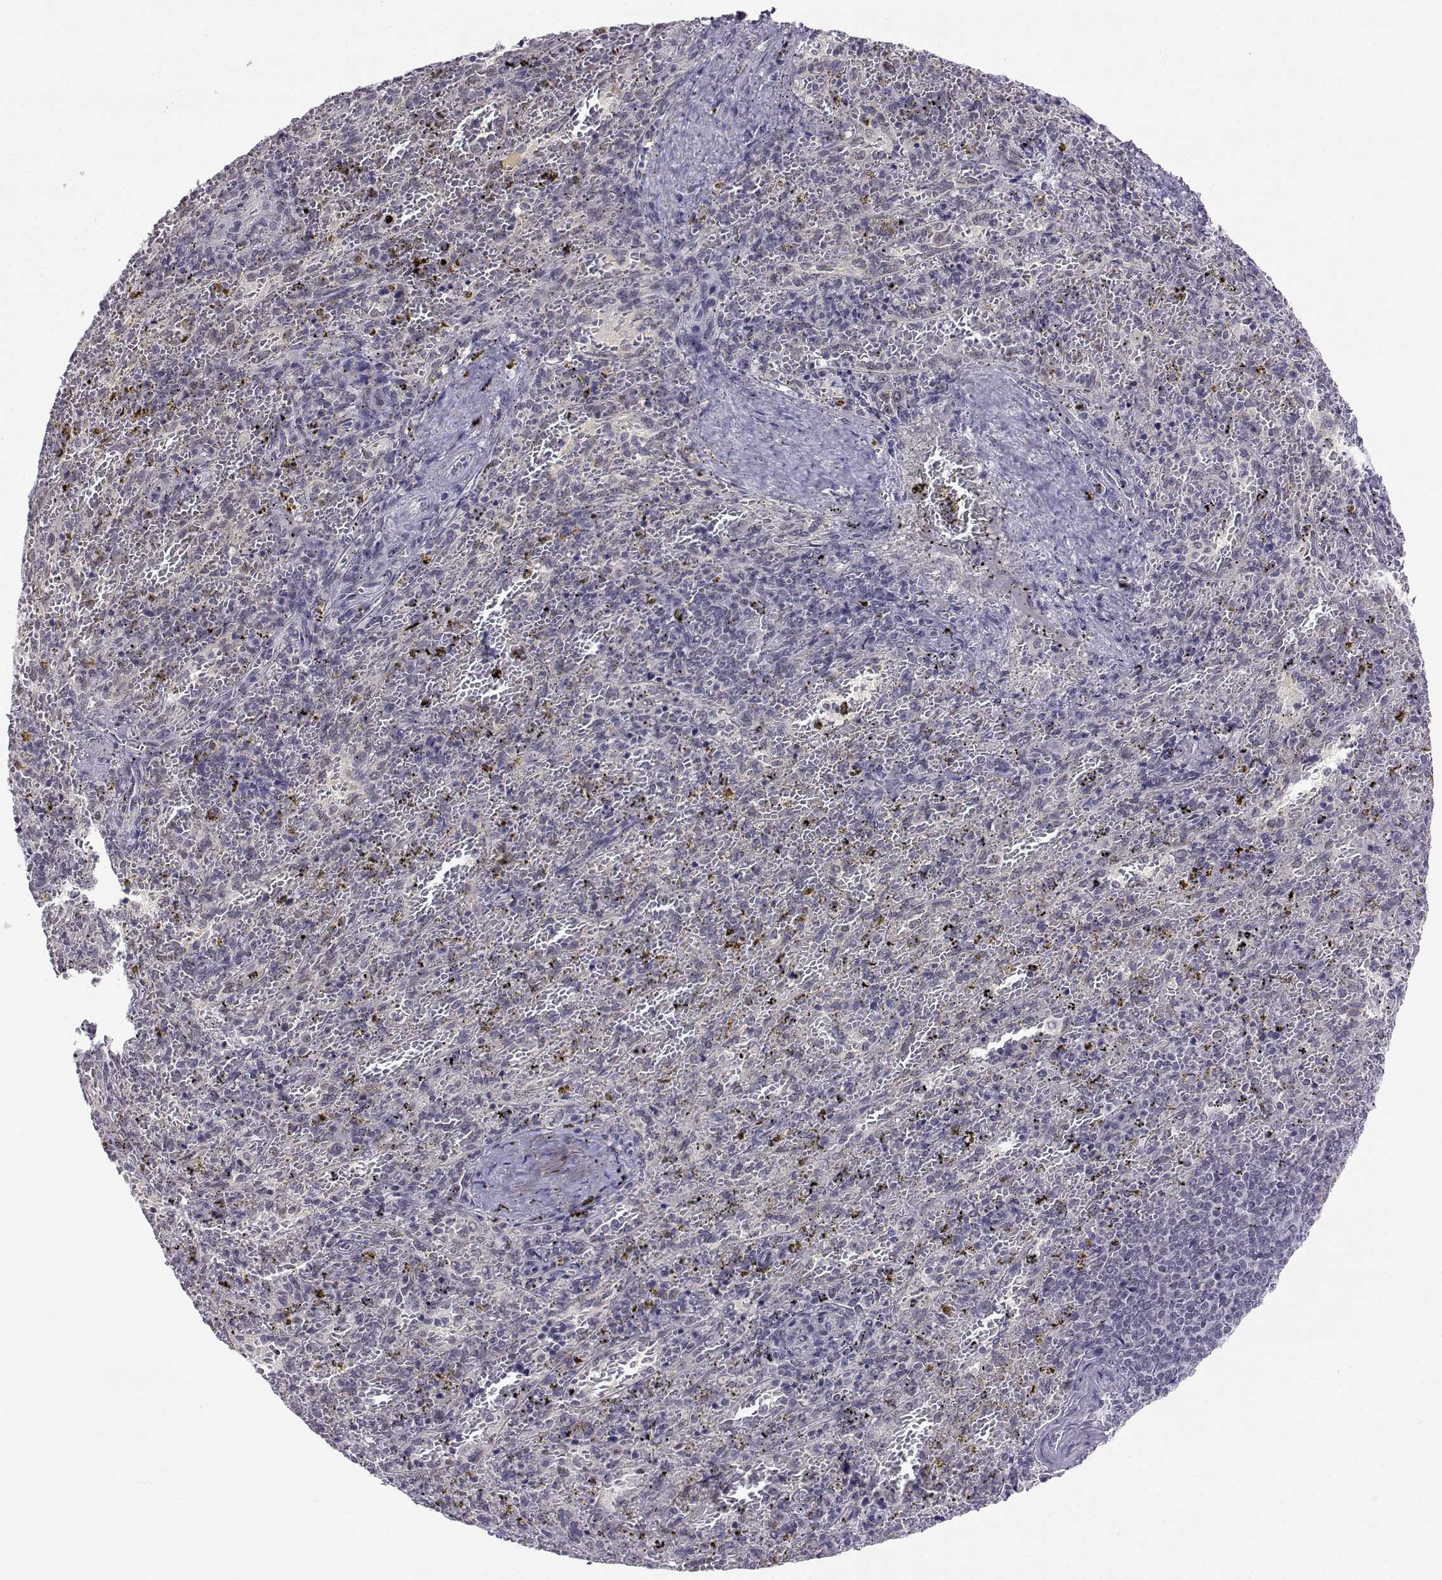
{"staining": {"intensity": "negative", "quantity": "none", "location": "none"}, "tissue": "spleen", "cell_type": "Cells in red pulp", "image_type": "normal", "snomed": [{"axis": "morphology", "description": "Normal tissue, NOS"}, {"axis": "topography", "description": "Spleen"}], "caption": "DAB immunohistochemical staining of unremarkable spleen shows no significant staining in cells in red pulp.", "gene": "MED26", "patient": {"sex": "female", "age": 50}}